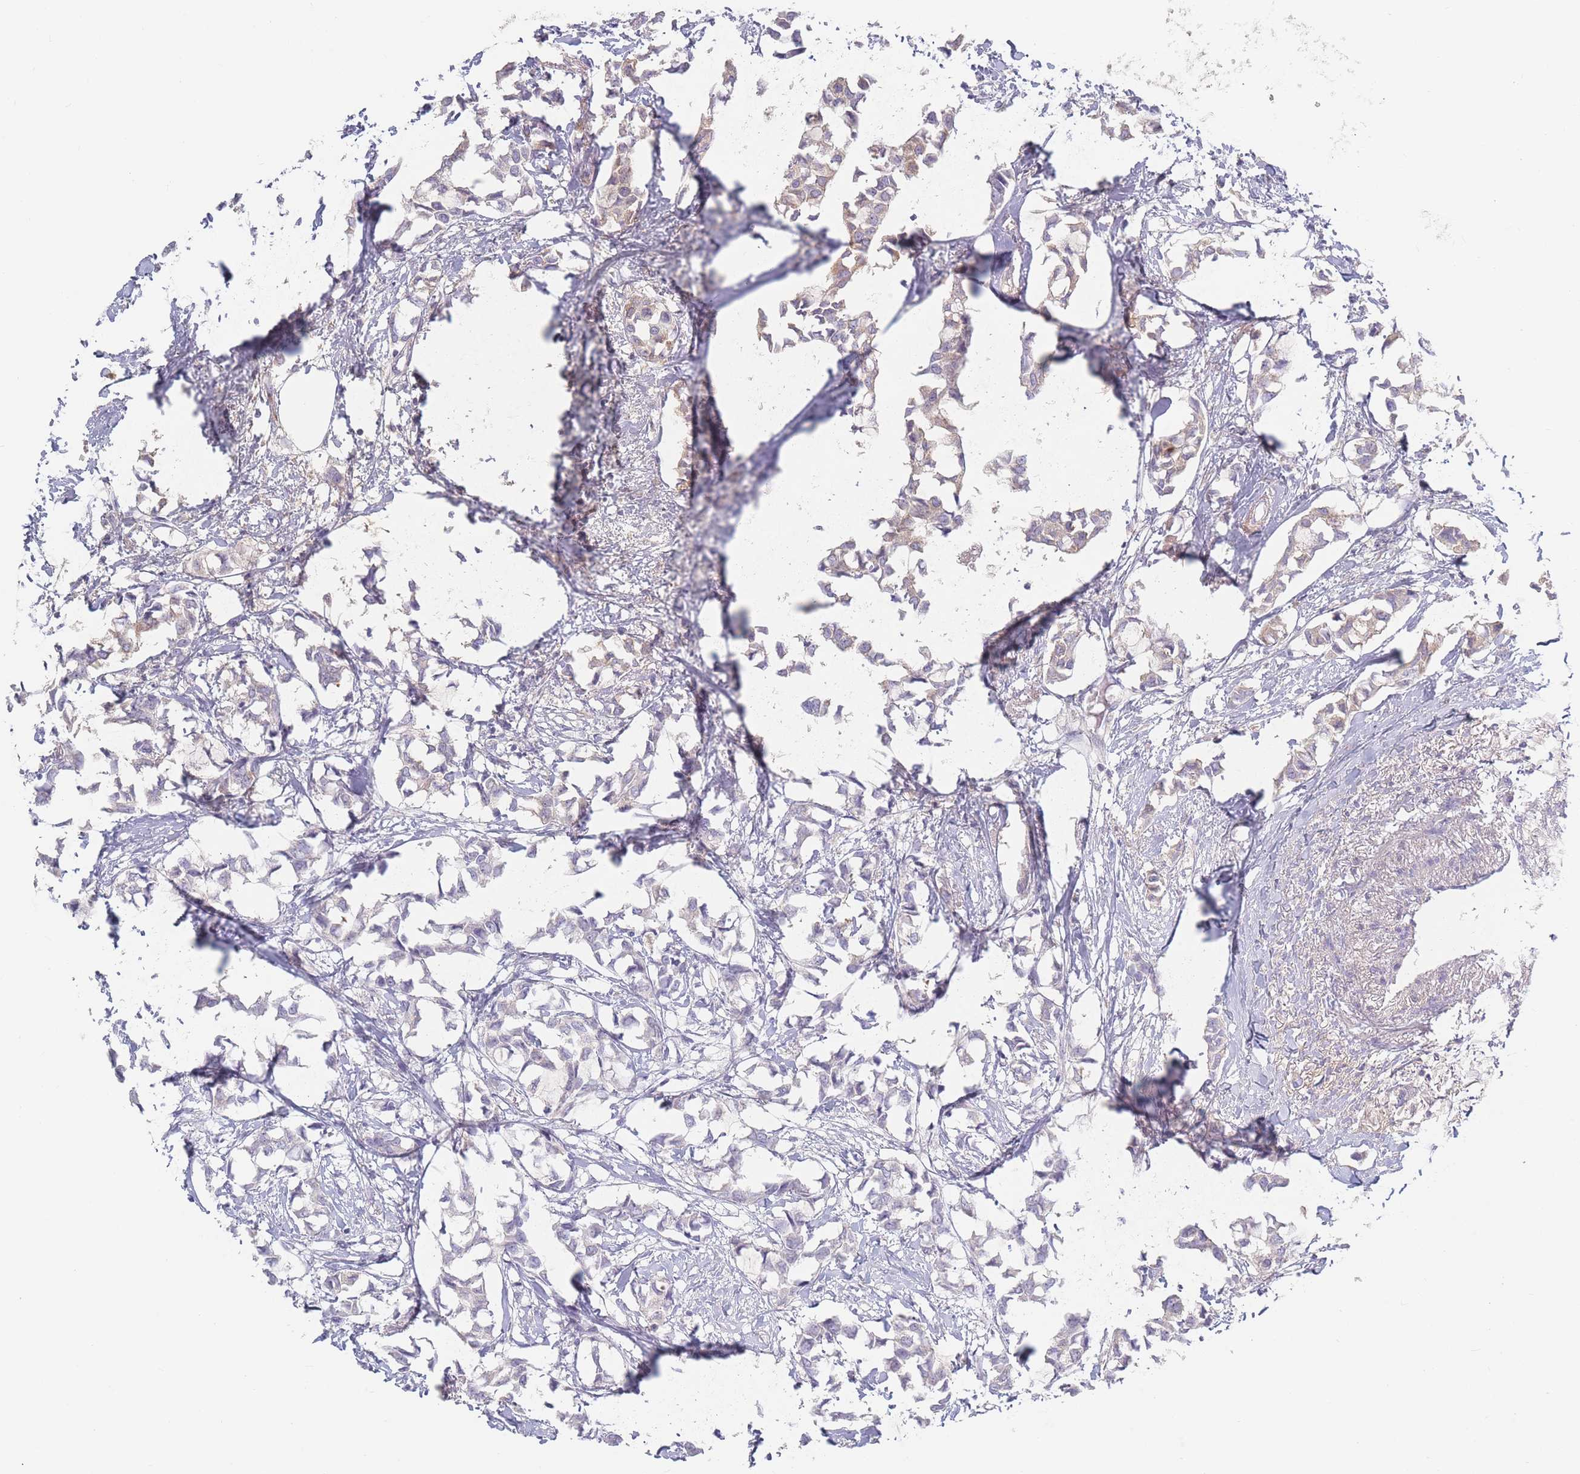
{"staining": {"intensity": "weak", "quantity": "<25%", "location": "cytoplasmic/membranous"}, "tissue": "breast cancer", "cell_type": "Tumor cells", "image_type": "cancer", "snomed": [{"axis": "morphology", "description": "Duct carcinoma"}, {"axis": "topography", "description": "Breast"}], "caption": "Immunohistochemical staining of human breast cancer (intraductal carcinoma) shows no significant positivity in tumor cells.", "gene": "PRG4", "patient": {"sex": "female", "age": 73}}